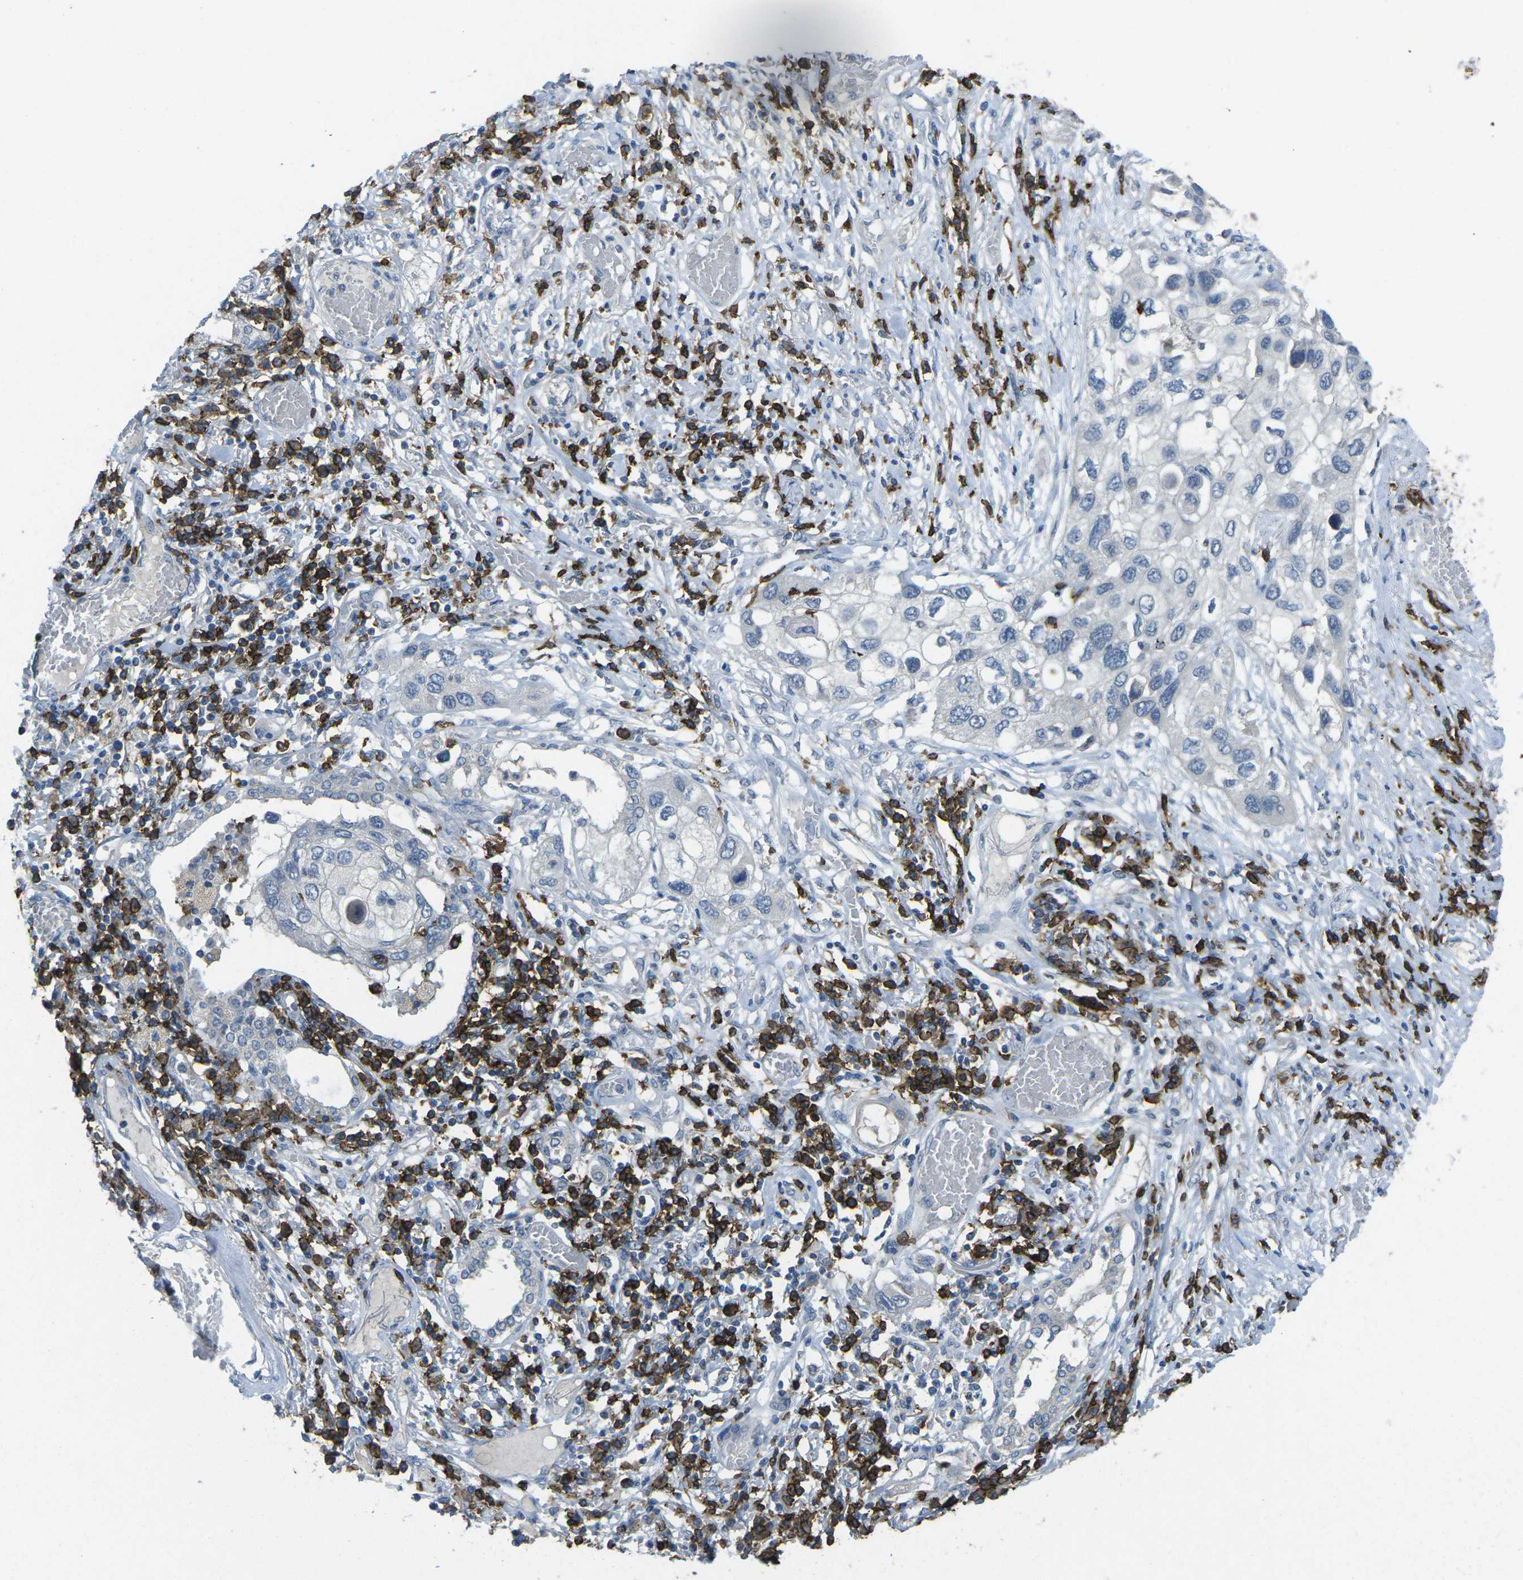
{"staining": {"intensity": "negative", "quantity": "none", "location": "none"}, "tissue": "lung cancer", "cell_type": "Tumor cells", "image_type": "cancer", "snomed": [{"axis": "morphology", "description": "Squamous cell carcinoma, NOS"}, {"axis": "topography", "description": "Lung"}], "caption": "Micrograph shows no significant protein positivity in tumor cells of squamous cell carcinoma (lung).", "gene": "CD19", "patient": {"sex": "male", "age": 71}}